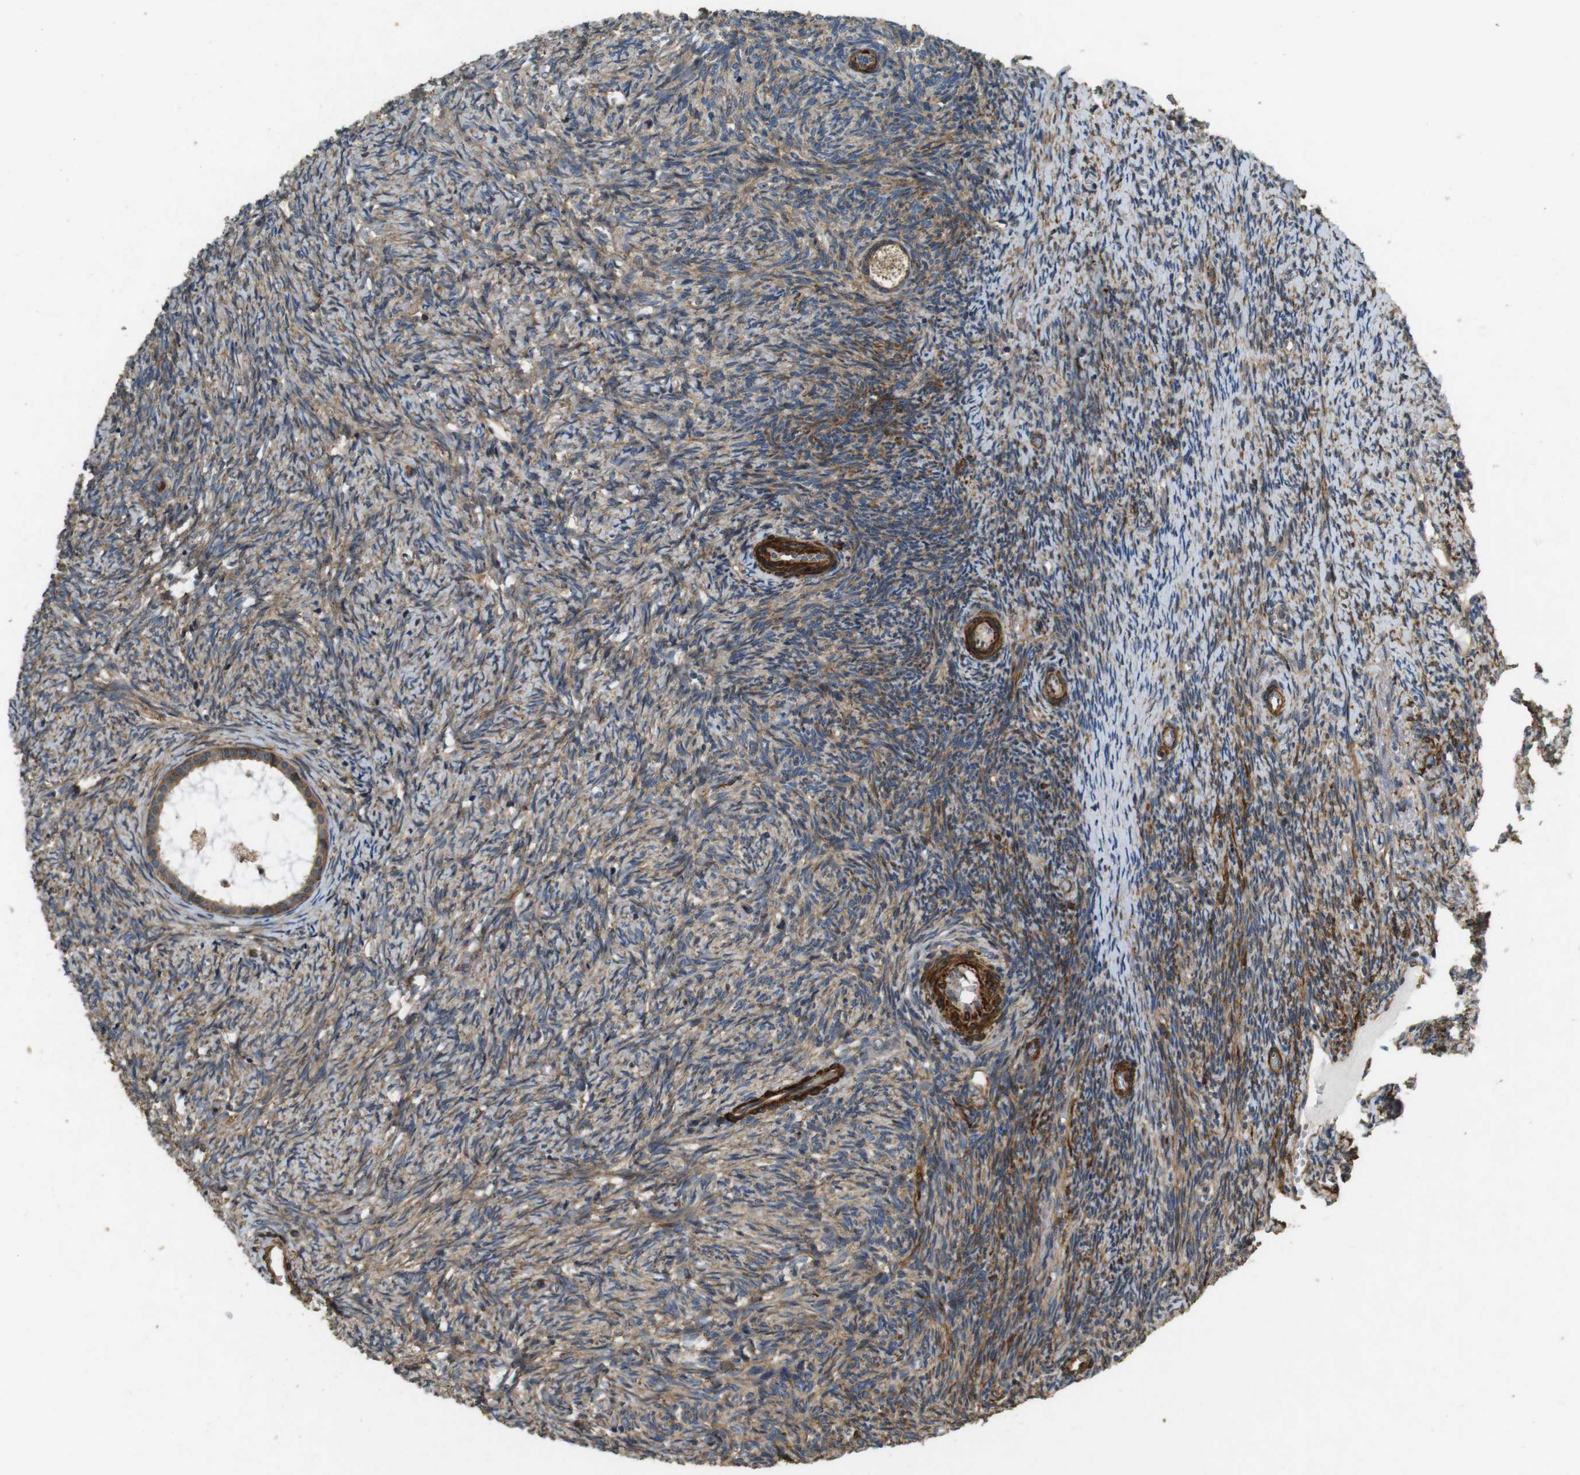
{"staining": {"intensity": "moderate", "quantity": ">75%", "location": "cytoplasmic/membranous"}, "tissue": "ovary", "cell_type": "Follicle cells", "image_type": "normal", "snomed": [{"axis": "morphology", "description": "Normal tissue, NOS"}, {"axis": "topography", "description": "Ovary"}], "caption": "Immunohistochemistry of benign human ovary demonstrates medium levels of moderate cytoplasmic/membranous staining in about >75% of follicle cells. The protein of interest is stained brown, and the nuclei are stained in blue (DAB IHC with brightfield microscopy, high magnification).", "gene": "BNIP3", "patient": {"sex": "female", "age": 41}}